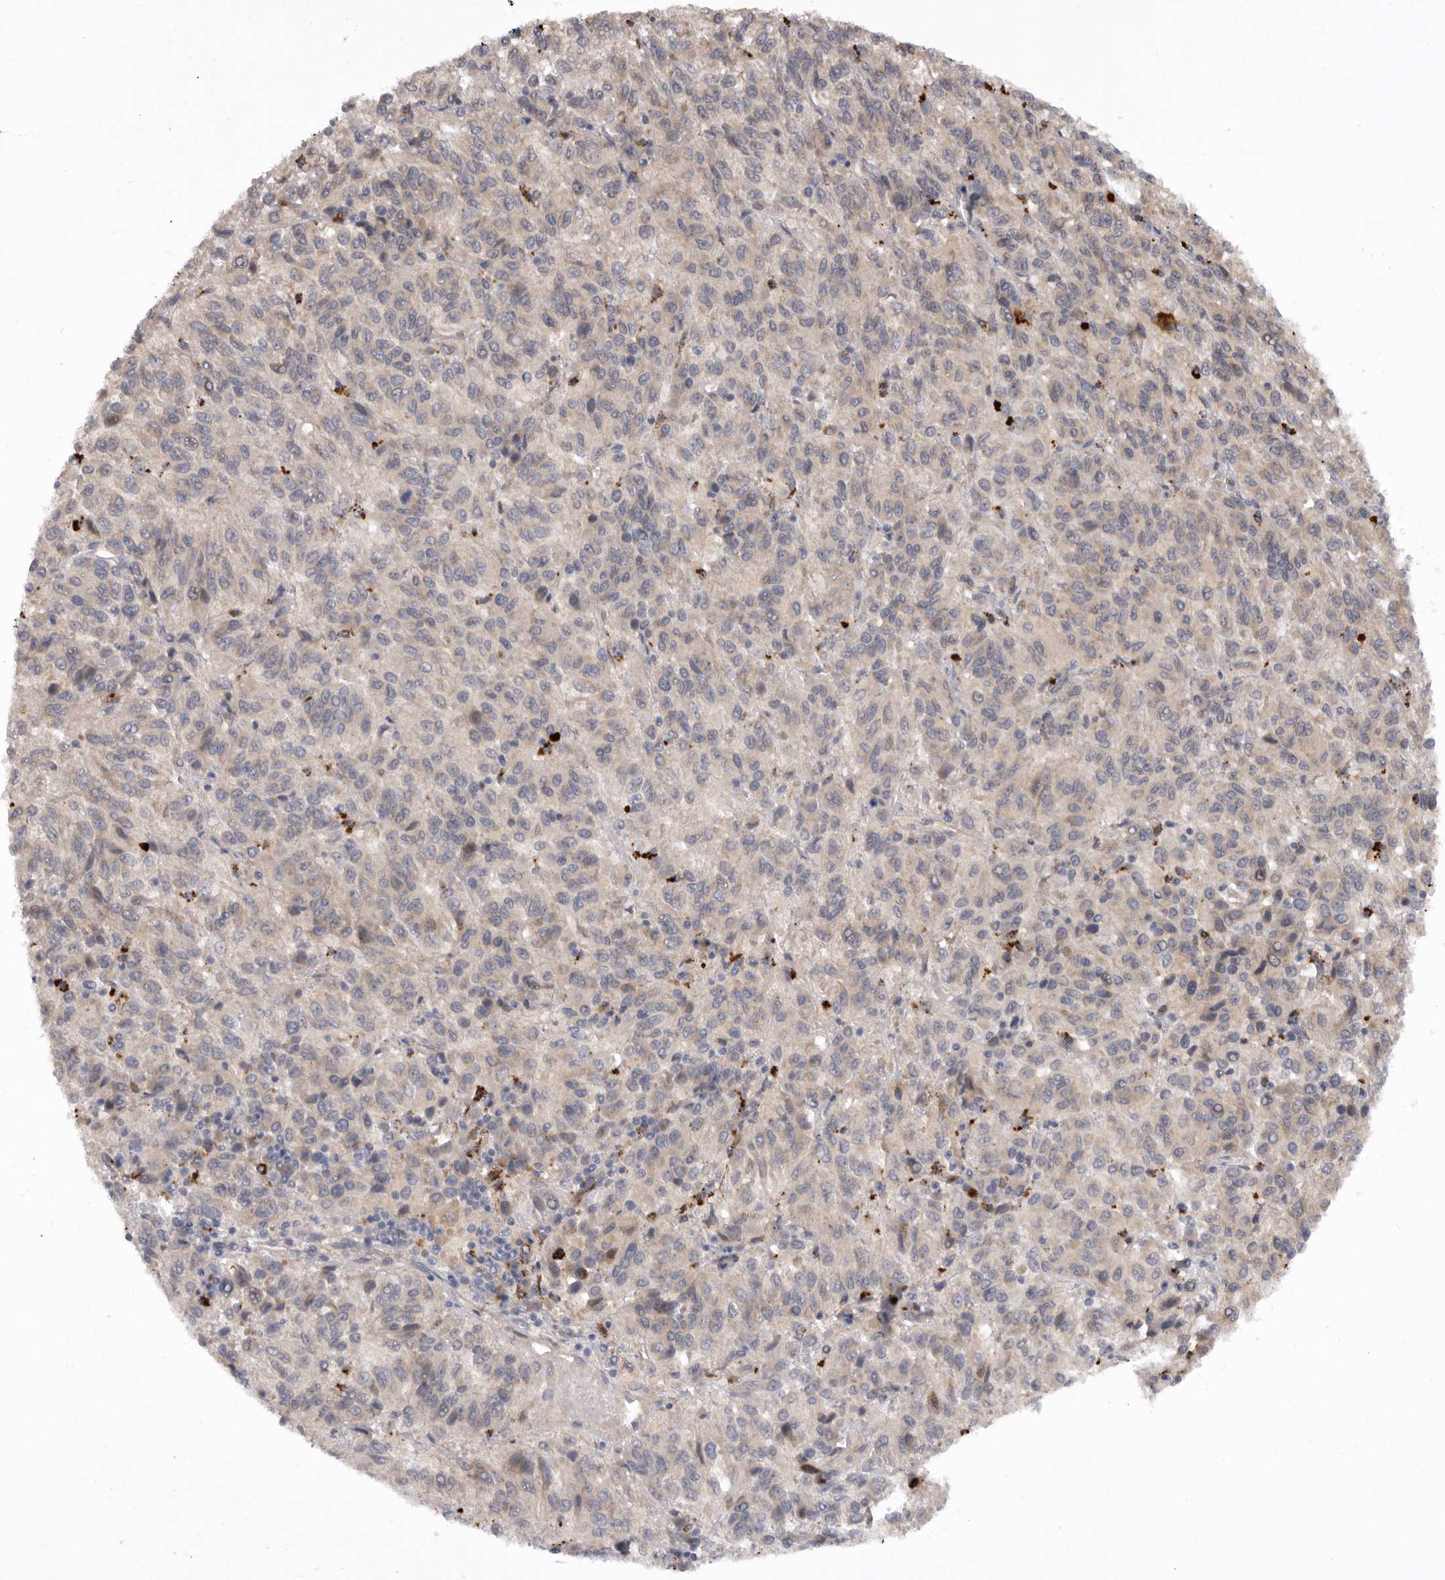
{"staining": {"intensity": "negative", "quantity": "none", "location": "none"}, "tissue": "melanoma", "cell_type": "Tumor cells", "image_type": "cancer", "snomed": [{"axis": "morphology", "description": "Malignant melanoma, Metastatic site"}, {"axis": "topography", "description": "Lung"}], "caption": "DAB (3,3'-diaminobenzidine) immunohistochemical staining of human melanoma reveals no significant positivity in tumor cells. Brightfield microscopy of IHC stained with DAB (brown) and hematoxylin (blue), captured at high magnification.", "gene": "DHDDS", "patient": {"sex": "male", "age": 64}}